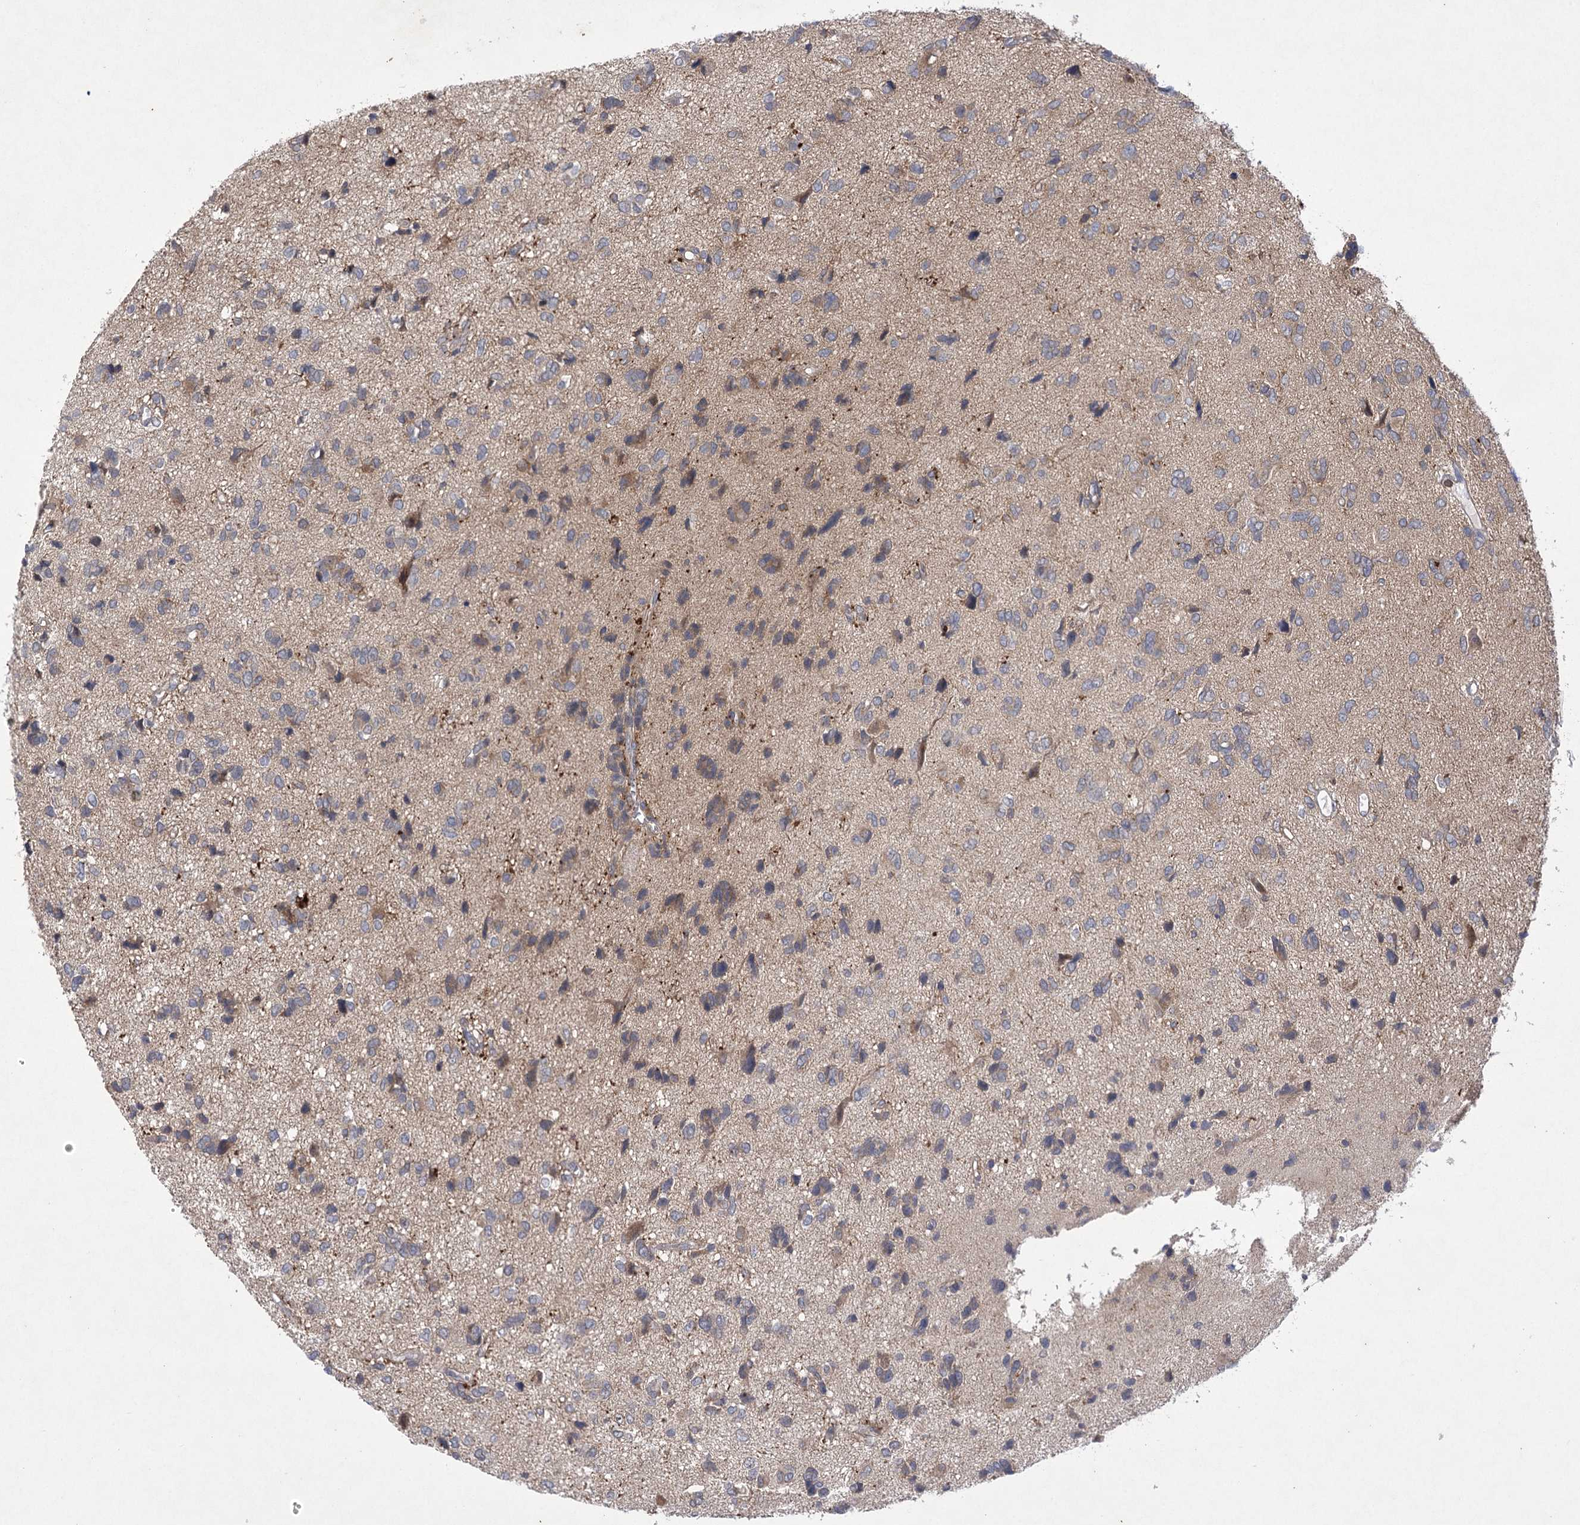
{"staining": {"intensity": "weak", "quantity": "<25%", "location": "cytoplasmic/membranous"}, "tissue": "glioma", "cell_type": "Tumor cells", "image_type": "cancer", "snomed": [{"axis": "morphology", "description": "Glioma, malignant, High grade"}, {"axis": "topography", "description": "Brain"}], "caption": "Immunohistochemistry (IHC) of human malignant high-grade glioma exhibits no expression in tumor cells.", "gene": "BCR", "patient": {"sex": "female", "age": 59}}